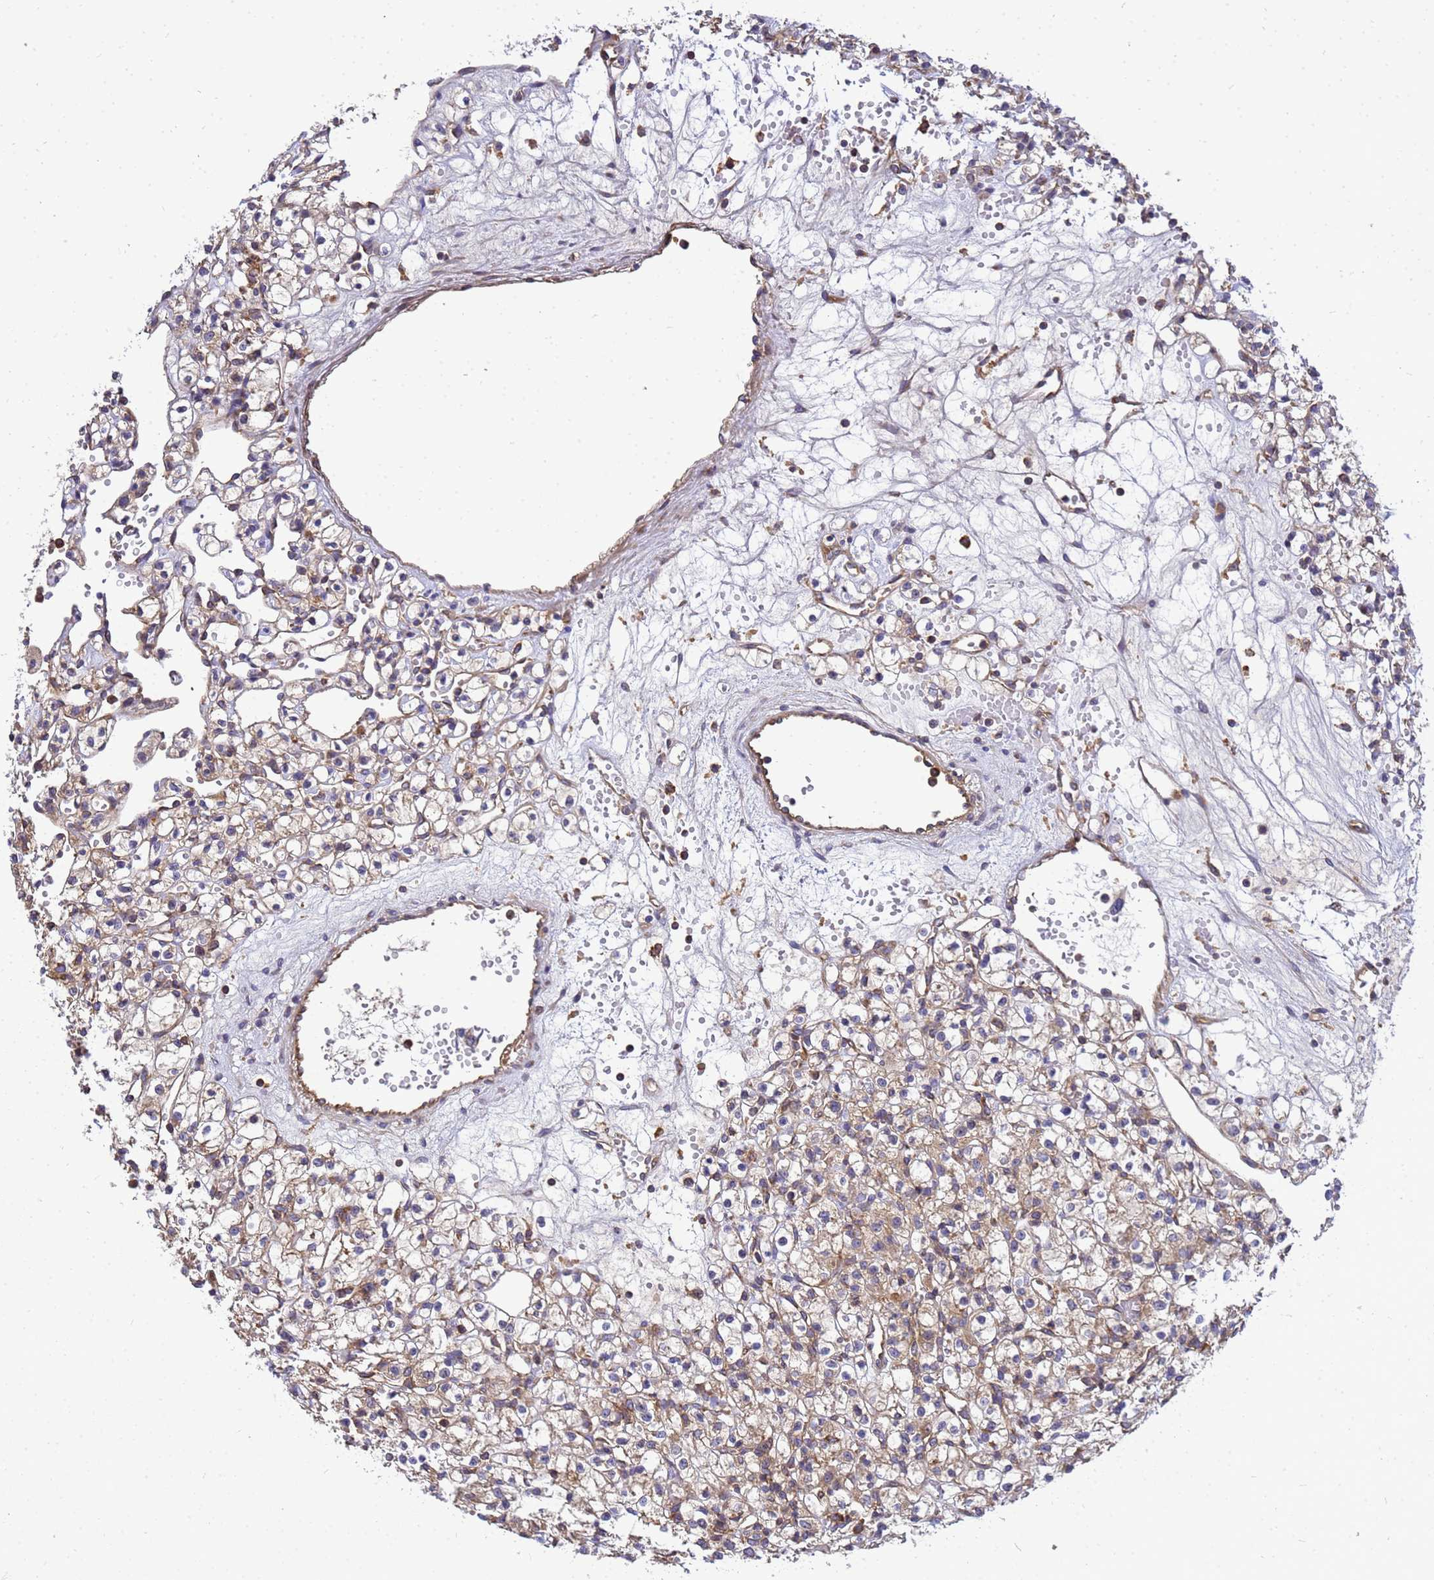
{"staining": {"intensity": "weak", "quantity": ">75%", "location": "cytoplasmic/membranous"}, "tissue": "renal cancer", "cell_type": "Tumor cells", "image_type": "cancer", "snomed": [{"axis": "morphology", "description": "Adenocarcinoma, NOS"}, {"axis": "topography", "description": "Kidney"}], "caption": "Approximately >75% of tumor cells in human renal cancer demonstrate weak cytoplasmic/membranous protein positivity as visualized by brown immunohistochemical staining.", "gene": "BECN1", "patient": {"sex": "female", "age": 59}}